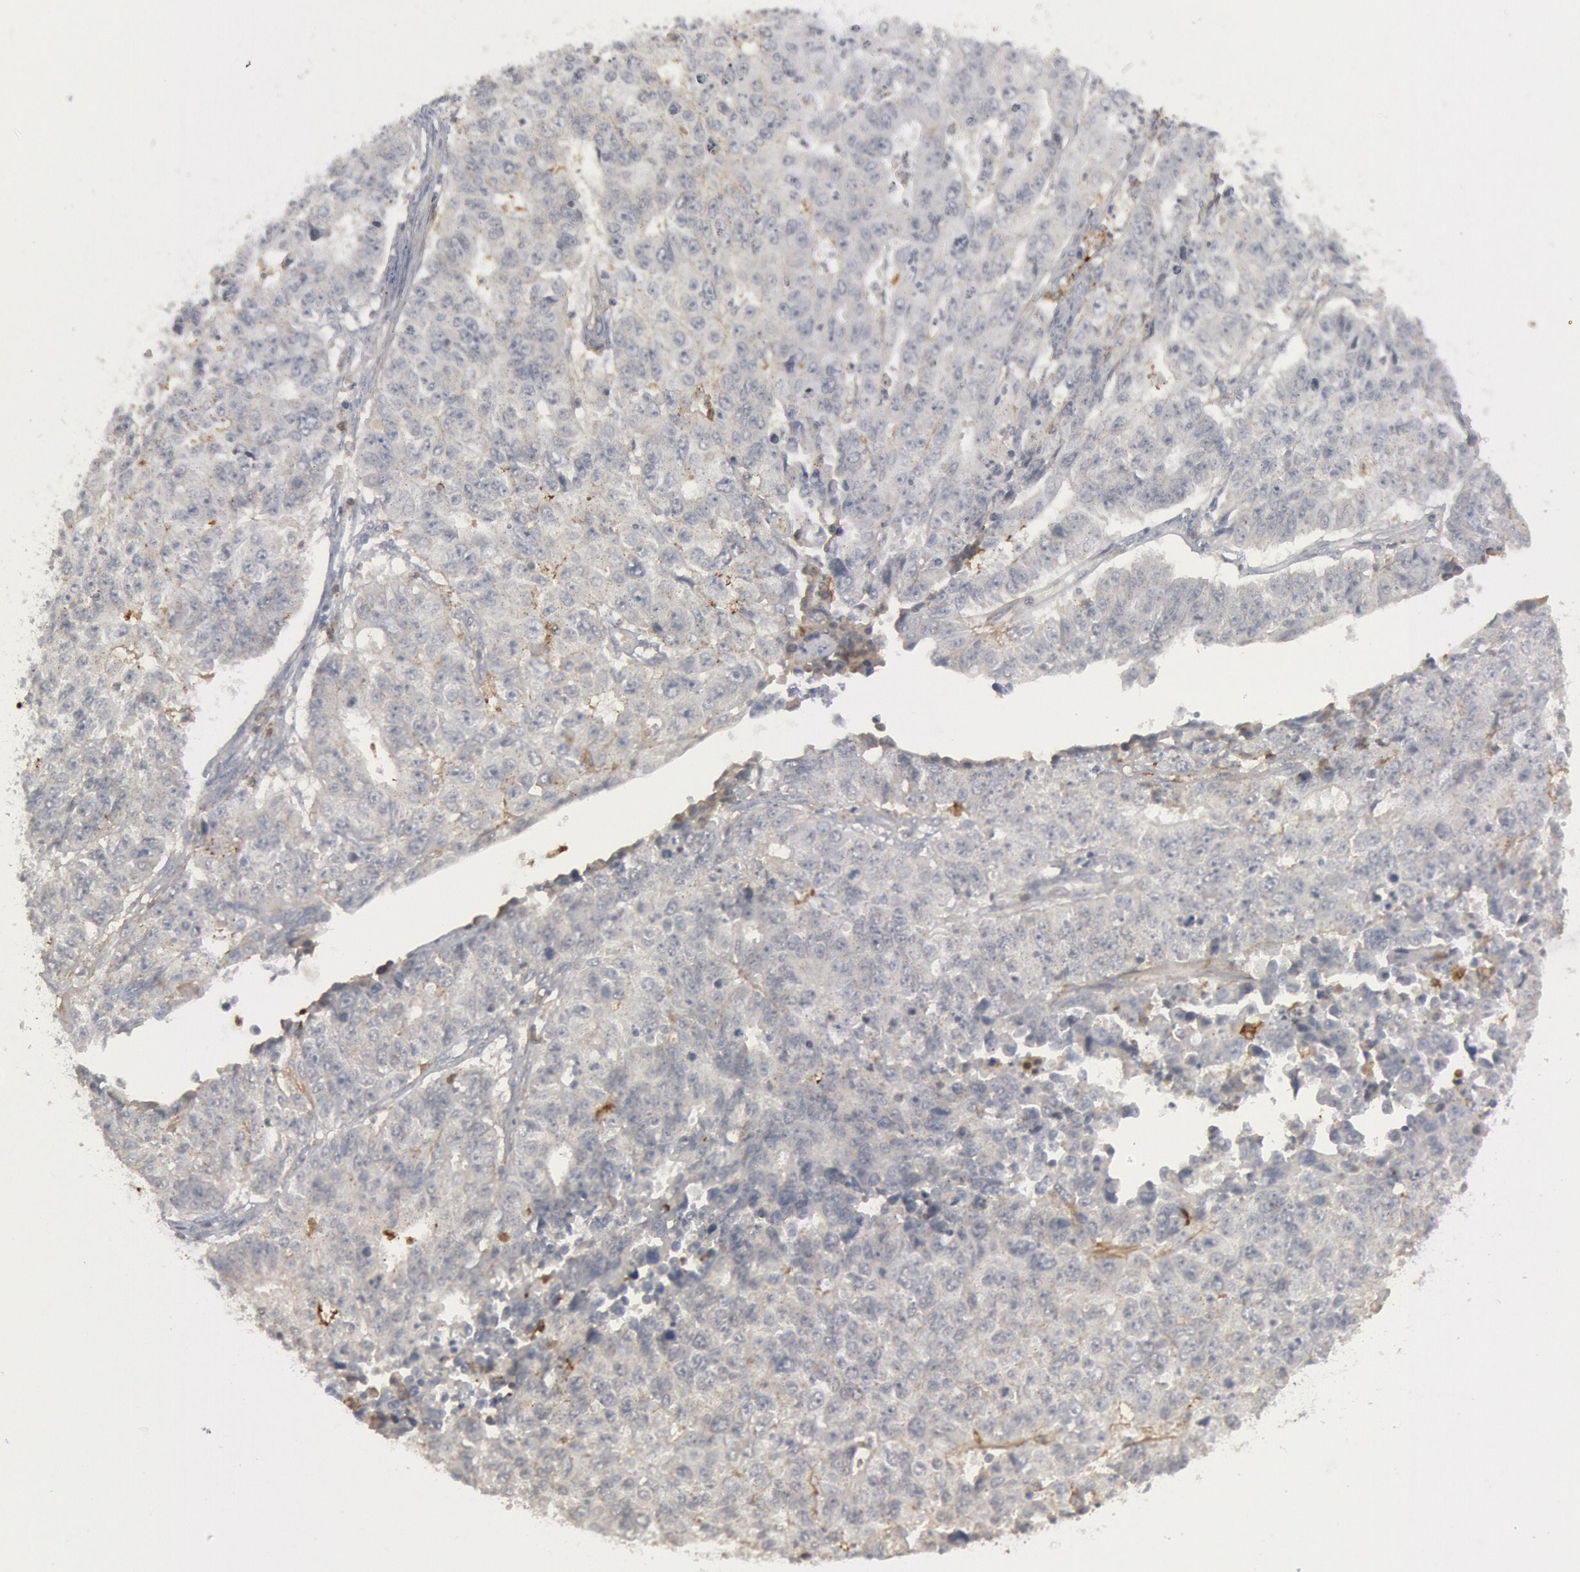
{"staining": {"intensity": "negative", "quantity": "none", "location": "none"}, "tissue": "endometrial cancer", "cell_type": "Tumor cells", "image_type": "cancer", "snomed": [{"axis": "morphology", "description": "Adenocarcinoma, NOS"}, {"axis": "topography", "description": "Endometrium"}], "caption": "Immunohistochemistry of endometrial cancer exhibits no expression in tumor cells. Brightfield microscopy of immunohistochemistry stained with DAB (3,3'-diaminobenzidine) (brown) and hematoxylin (blue), captured at high magnification.", "gene": "C1QC", "patient": {"sex": "female", "age": 42}}